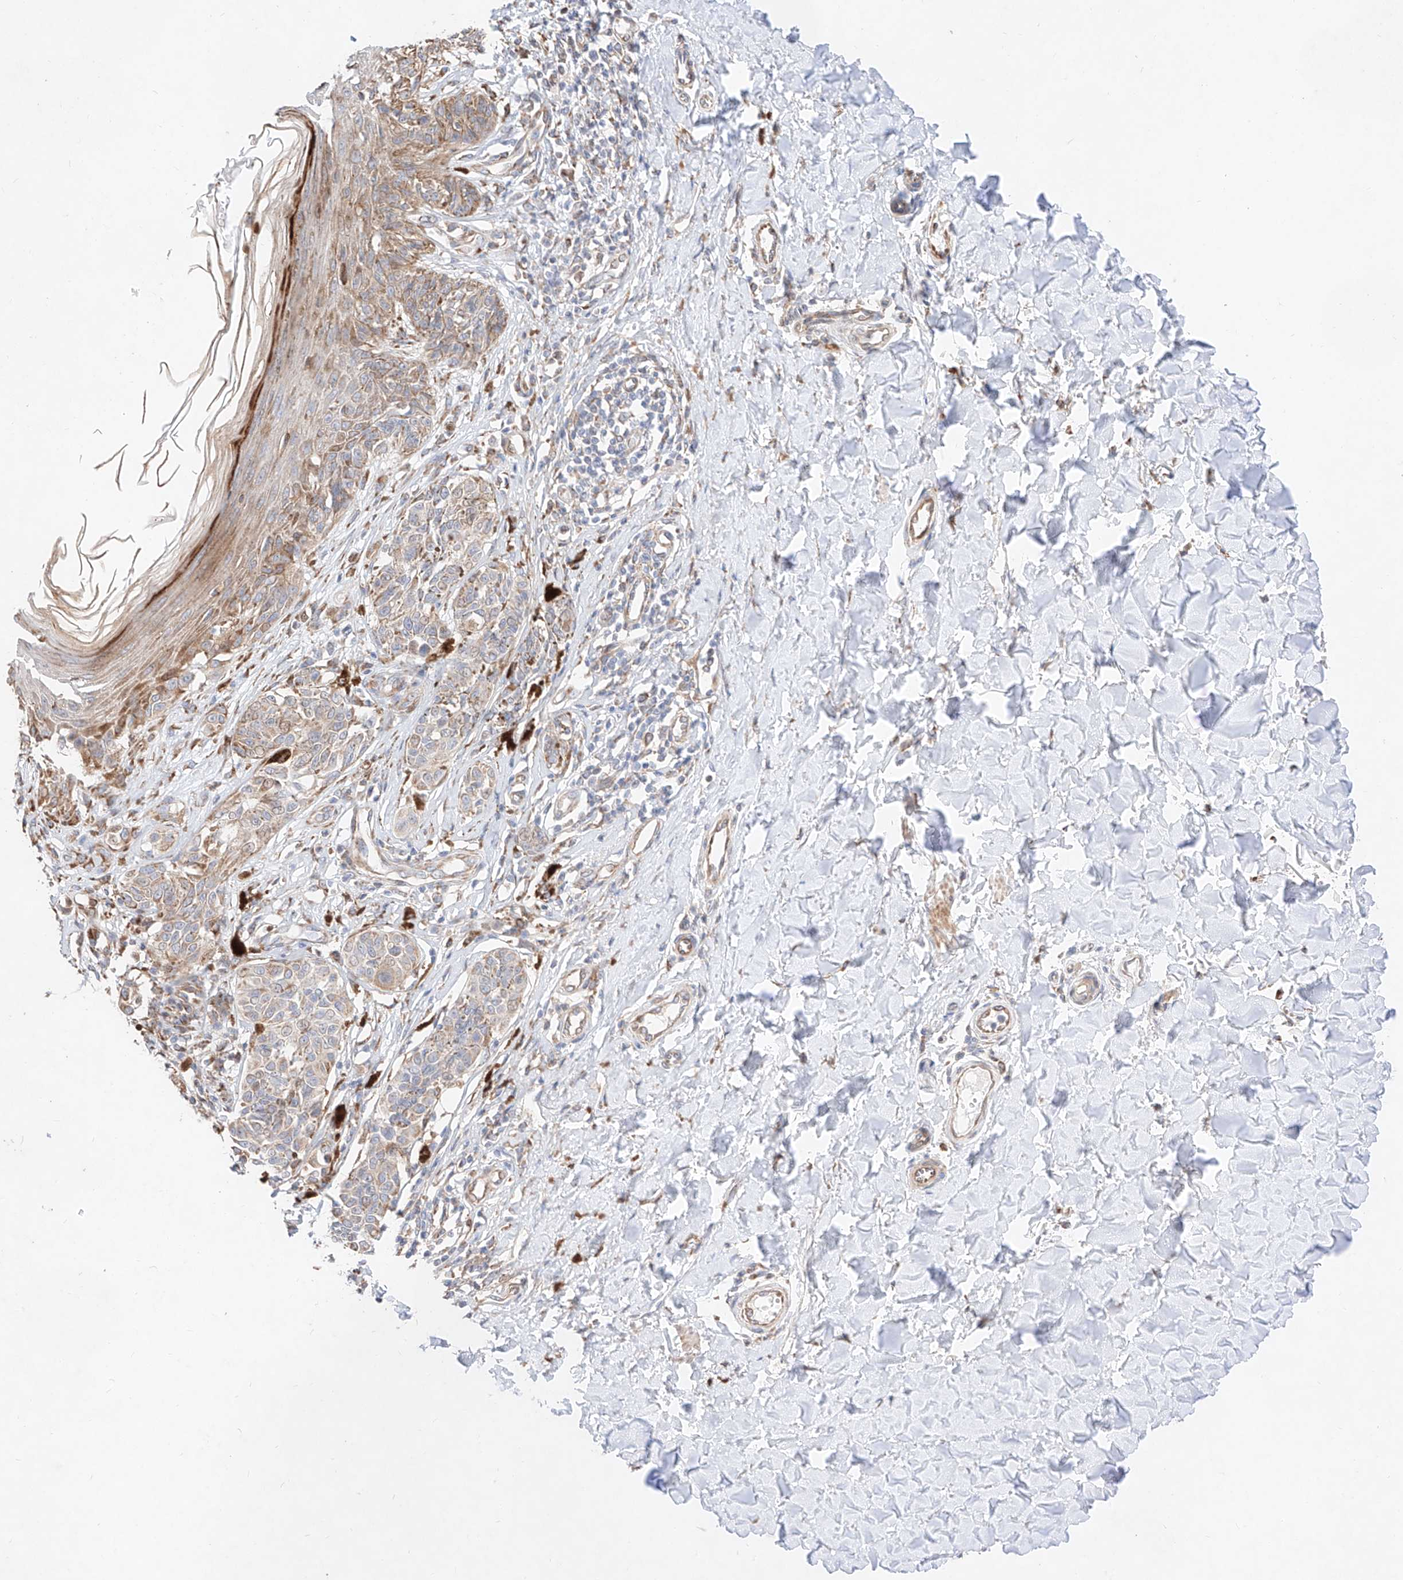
{"staining": {"intensity": "weak", "quantity": ">75%", "location": "cytoplasmic/membranous"}, "tissue": "melanoma", "cell_type": "Tumor cells", "image_type": "cancer", "snomed": [{"axis": "morphology", "description": "Malignant melanoma, NOS"}, {"axis": "topography", "description": "Skin"}], "caption": "Tumor cells display low levels of weak cytoplasmic/membranous expression in about >75% of cells in malignant melanoma. (brown staining indicates protein expression, while blue staining denotes nuclei).", "gene": "ATP9B", "patient": {"sex": "male", "age": 53}}